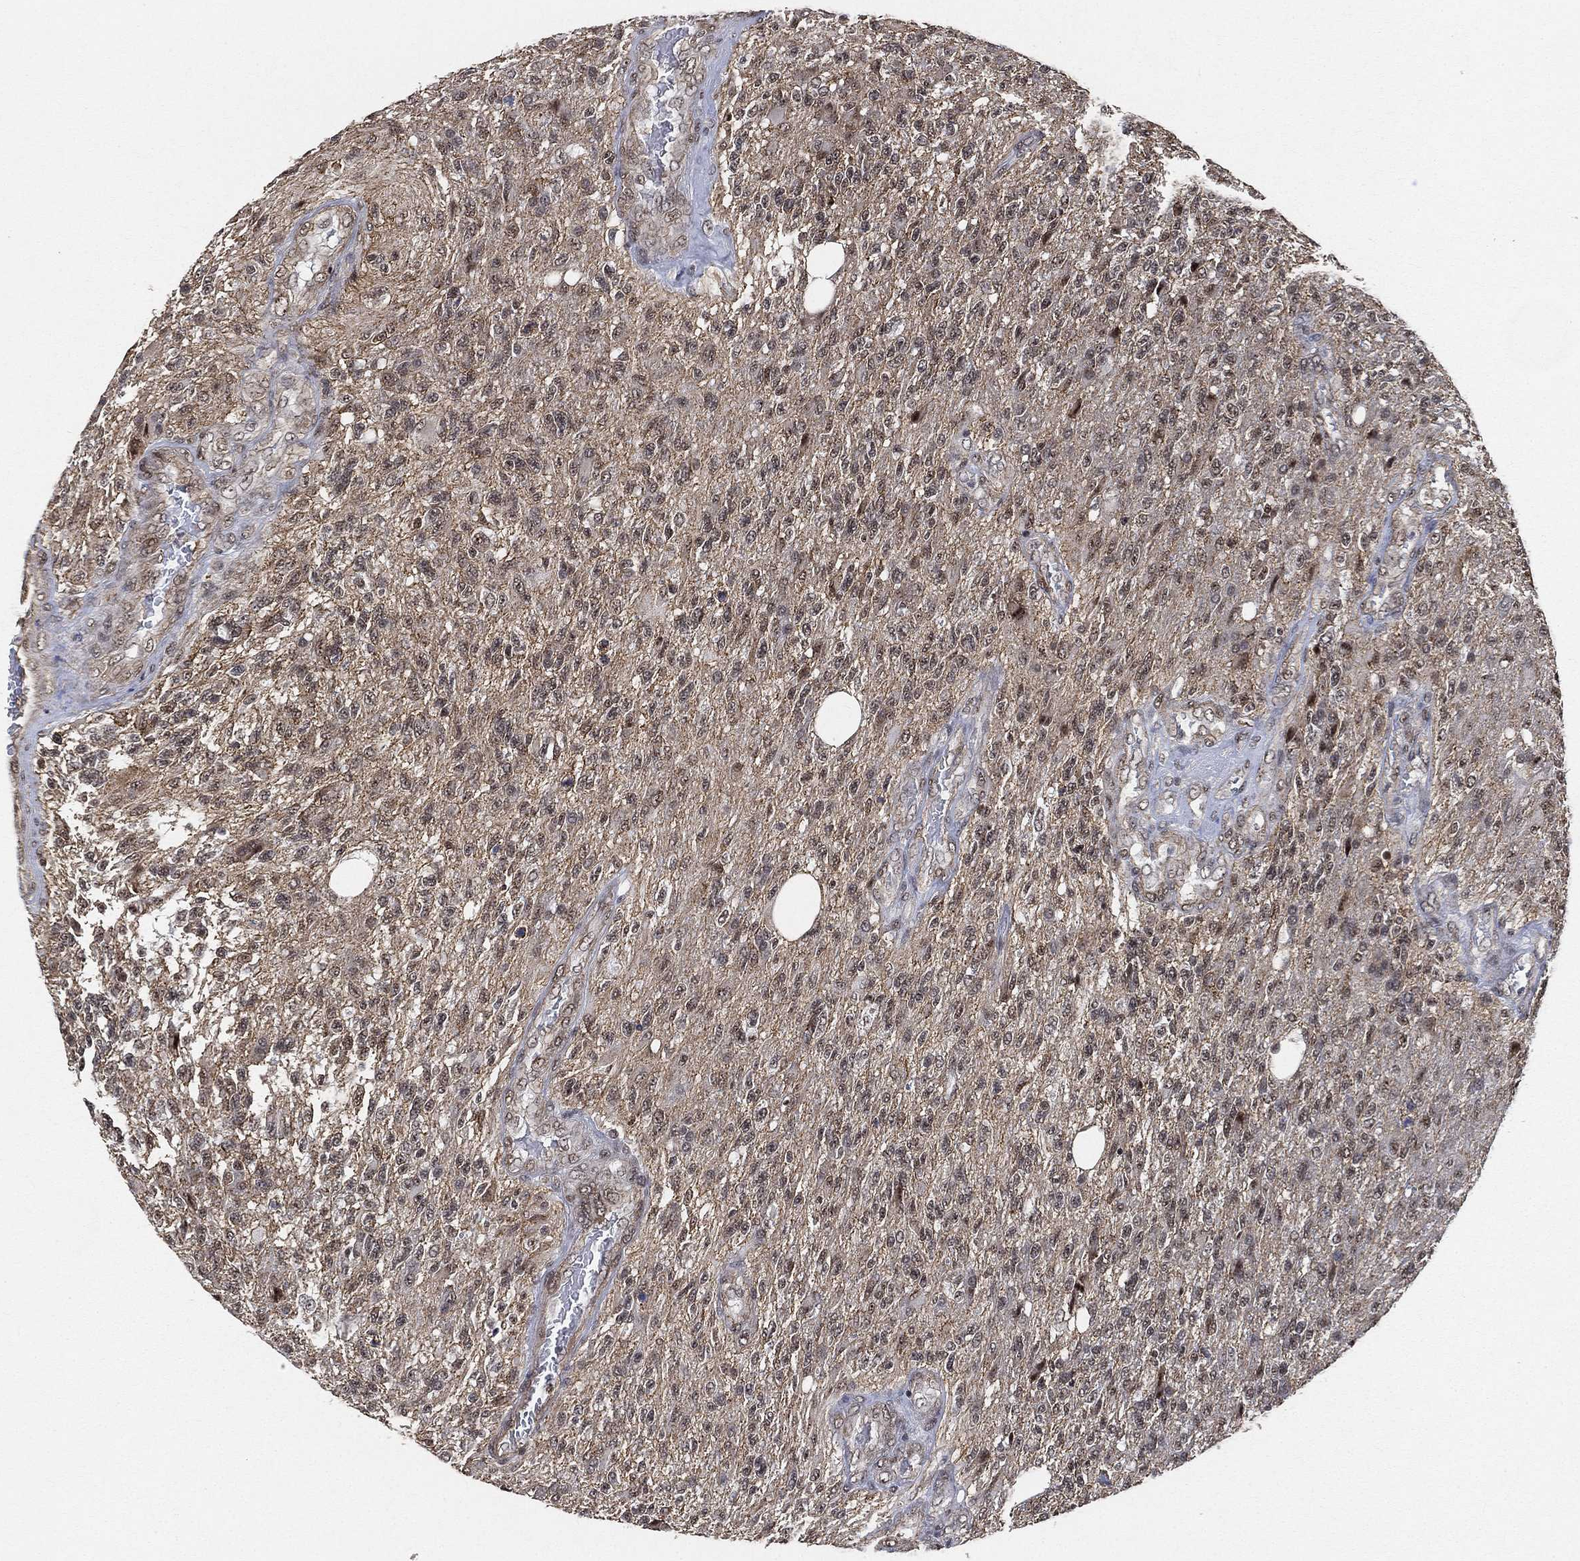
{"staining": {"intensity": "negative", "quantity": "none", "location": "none"}, "tissue": "glioma", "cell_type": "Tumor cells", "image_type": "cancer", "snomed": [{"axis": "morphology", "description": "Glioma, malignant, High grade"}, {"axis": "topography", "description": "Brain"}], "caption": "The histopathology image exhibits no significant expression in tumor cells of malignant glioma (high-grade). (Brightfield microscopy of DAB IHC at high magnification).", "gene": "RSRC2", "patient": {"sex": "male", "age": 56}}